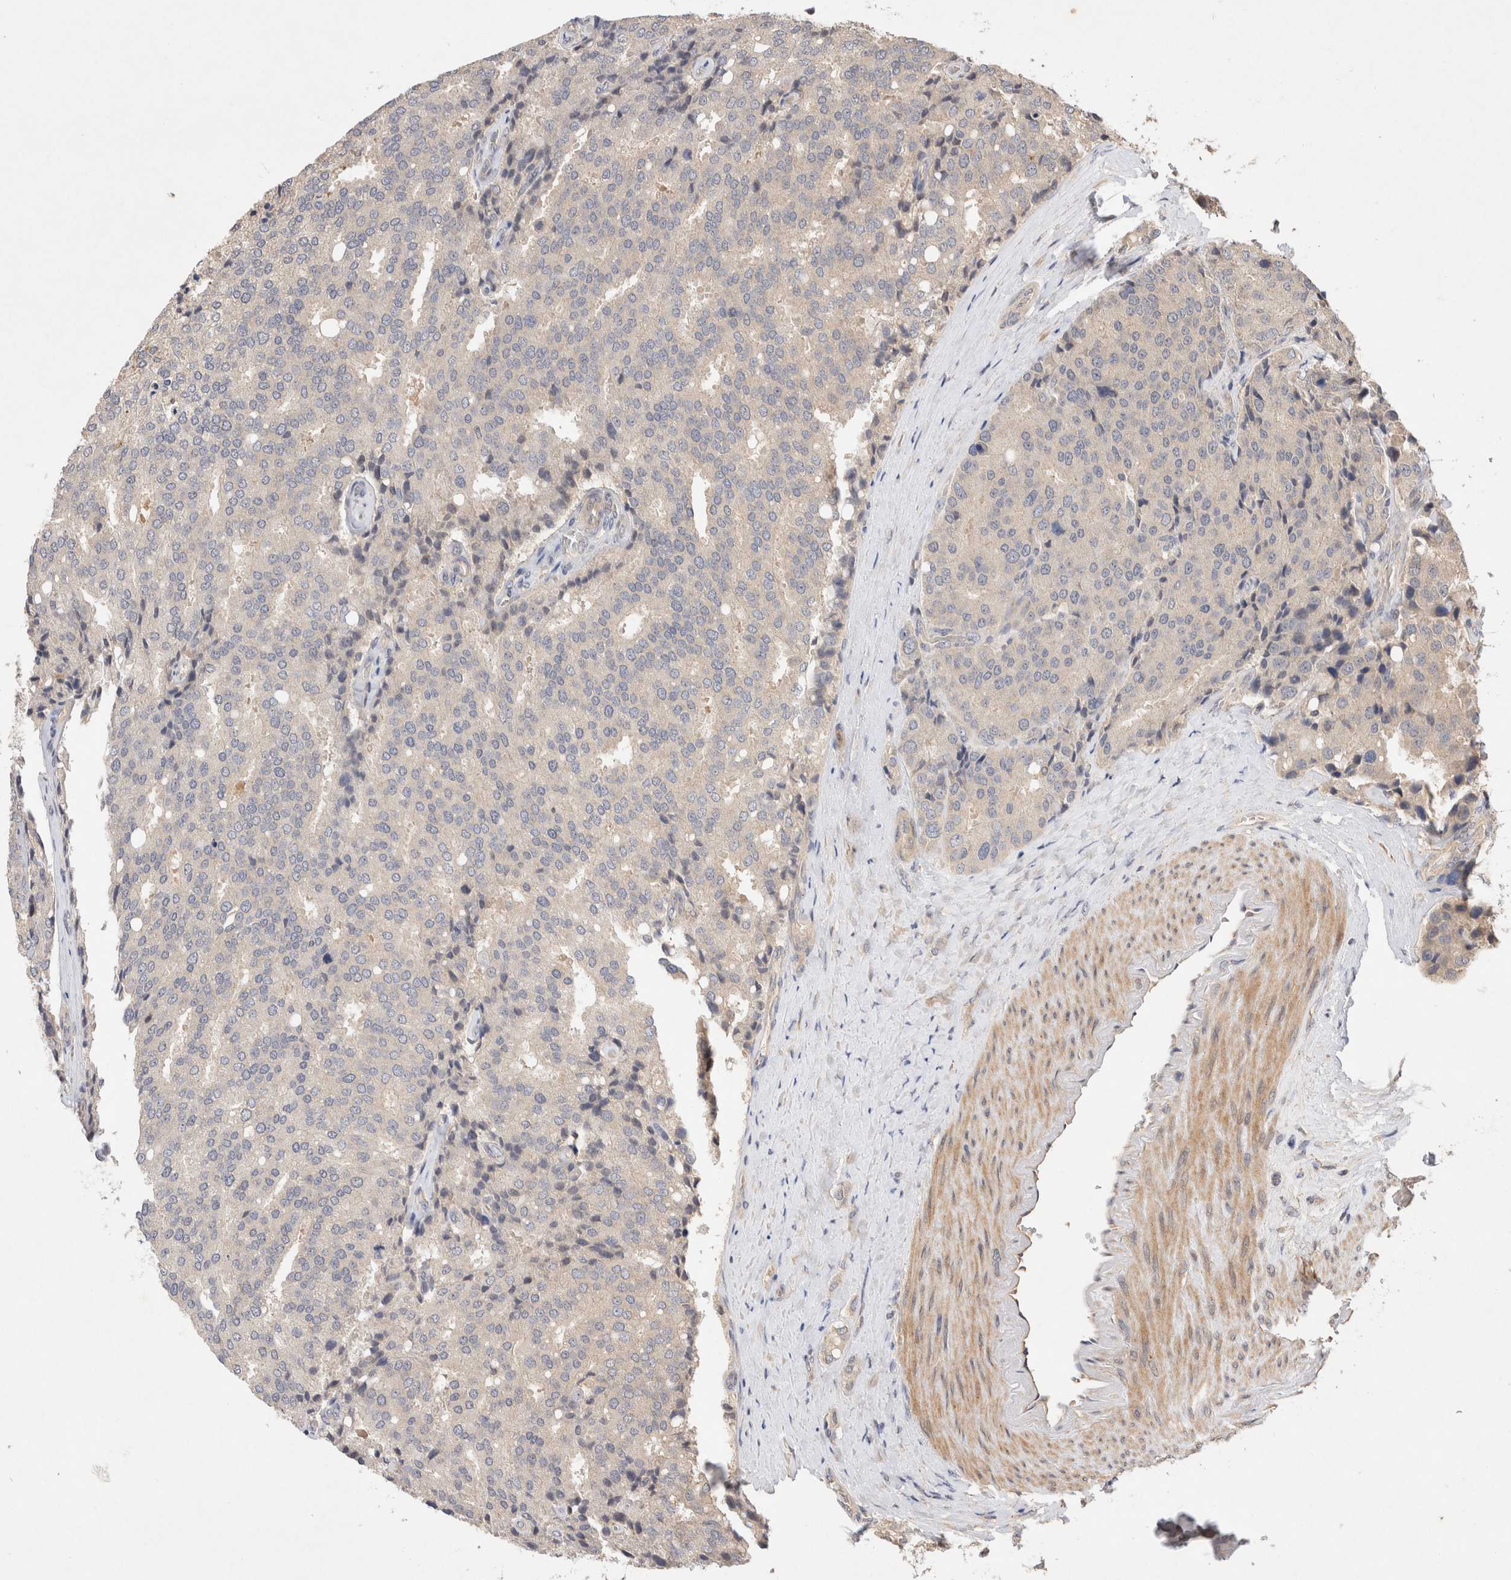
{"staining": {"intensity": "negative", "quantity": "none", "location": "none"}, "tissue": "prostate cancer", "cell_type": "Tumor cells", "image_type": "cancer", "snomed": [{"axis": "morphology", "description": "Adenocarcinoma, High grade"}, {"axis": "topography", "description": "Prostate"}], "caption": "High magnification brightfield microscopy of prostate cancer (high-grade adenocarcinoma) stained with DAB (3,3'-diaminobenzidine) (brown) and counterstained with hematoxylin (blue): tumor cells show no significant staining.", "gene": "NSMAF", "patient": {"sex": "male", "age": 50}}